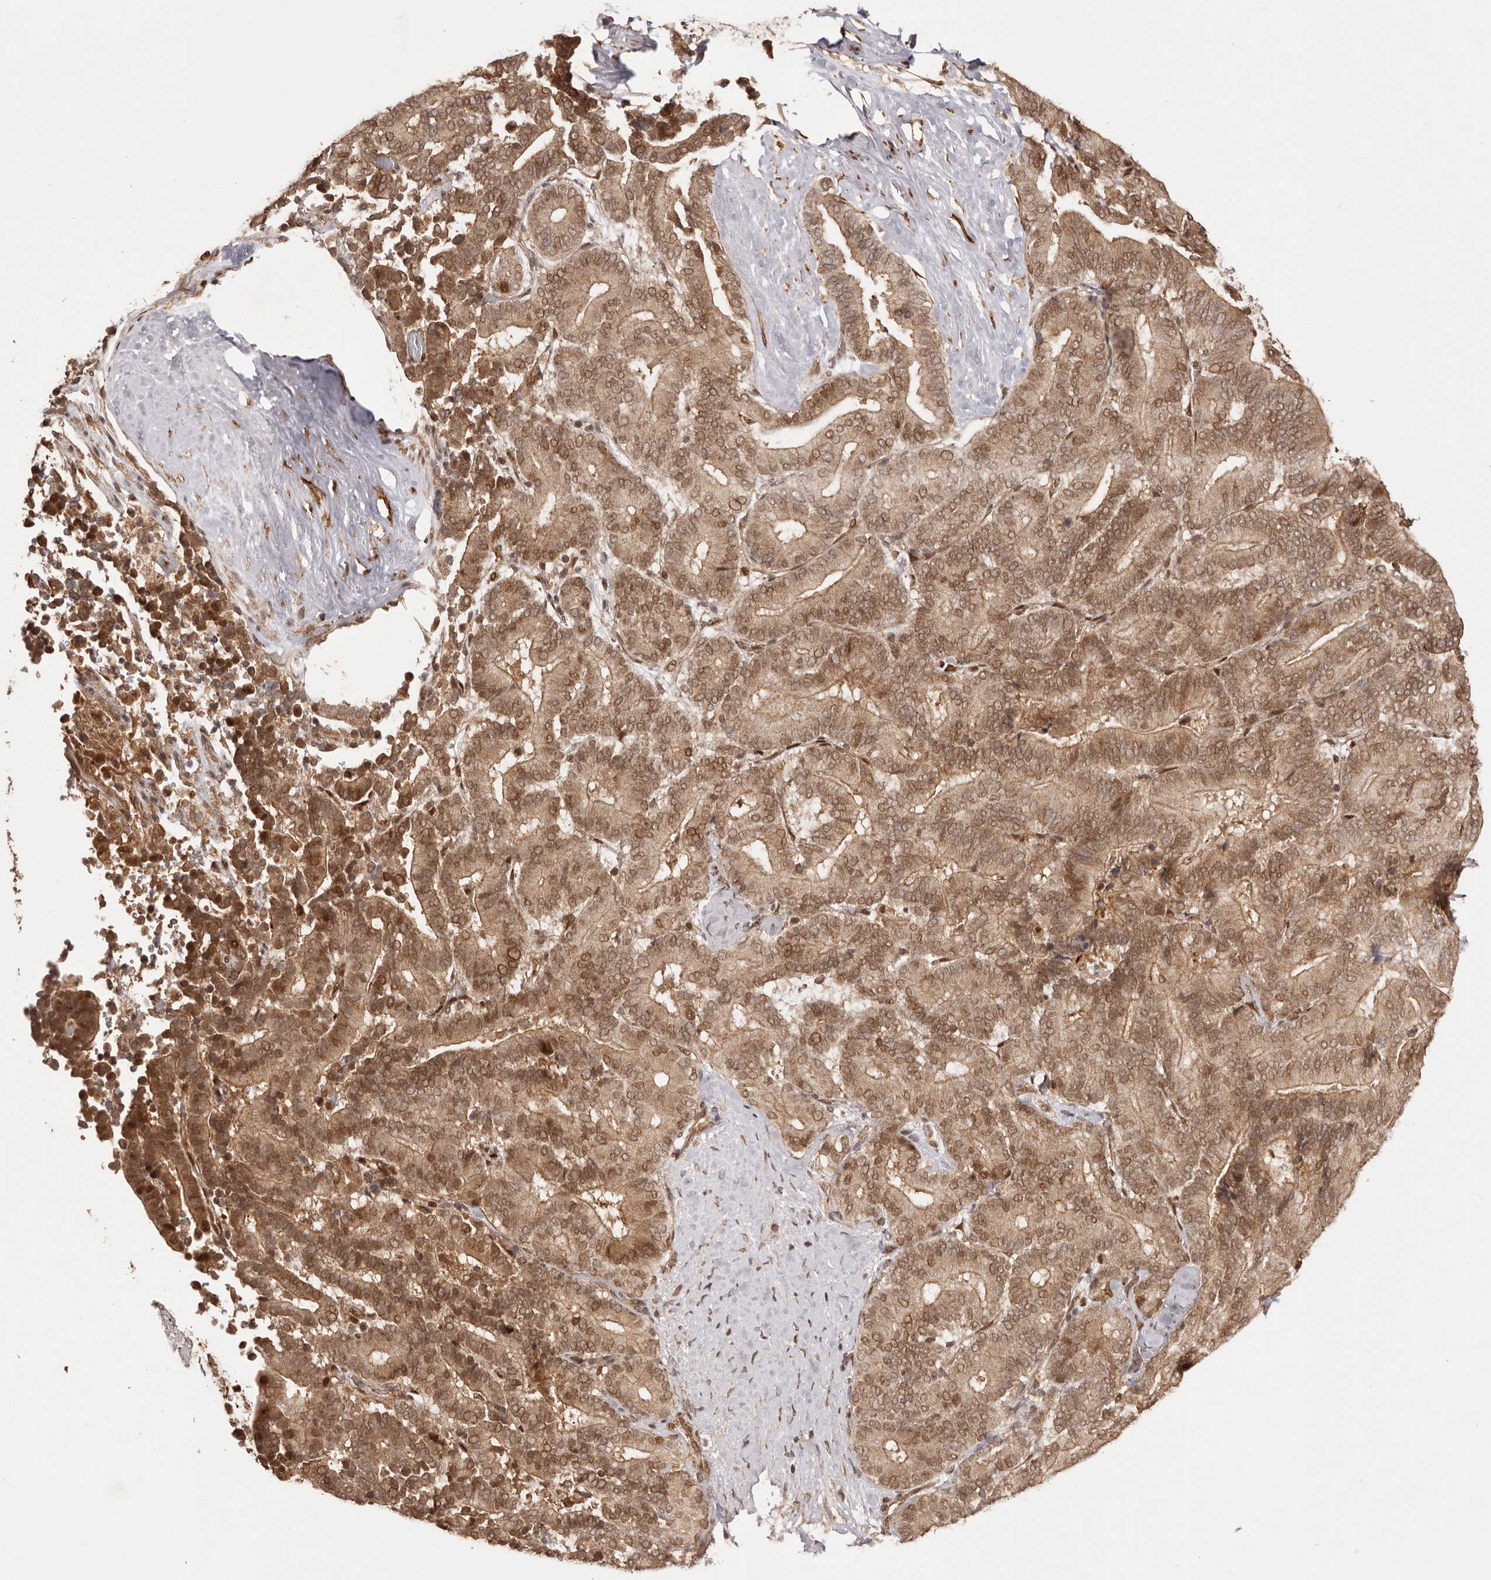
{"staining": {"intensity": "moderate", "quantity": ">75%", "location": "cytoplasmic/membranous,nuclear"}, "tissue": "liver cancer", "cell_type": "Tumor cells", "image_type": "cancer", "snomed": [{"axis": "morphology", "description": "Cholangiocarcinoma"}, {"axis": "topography", "description": "Liver"}], "caption": "Tumor cells reveal moderate cytoplasmic/membranous and nuclear expression in approximately >75% of cells in cholangiocarcinoma (liver).", "gene": "UBR2", "patient": {"sex": "female", "age": 75}}